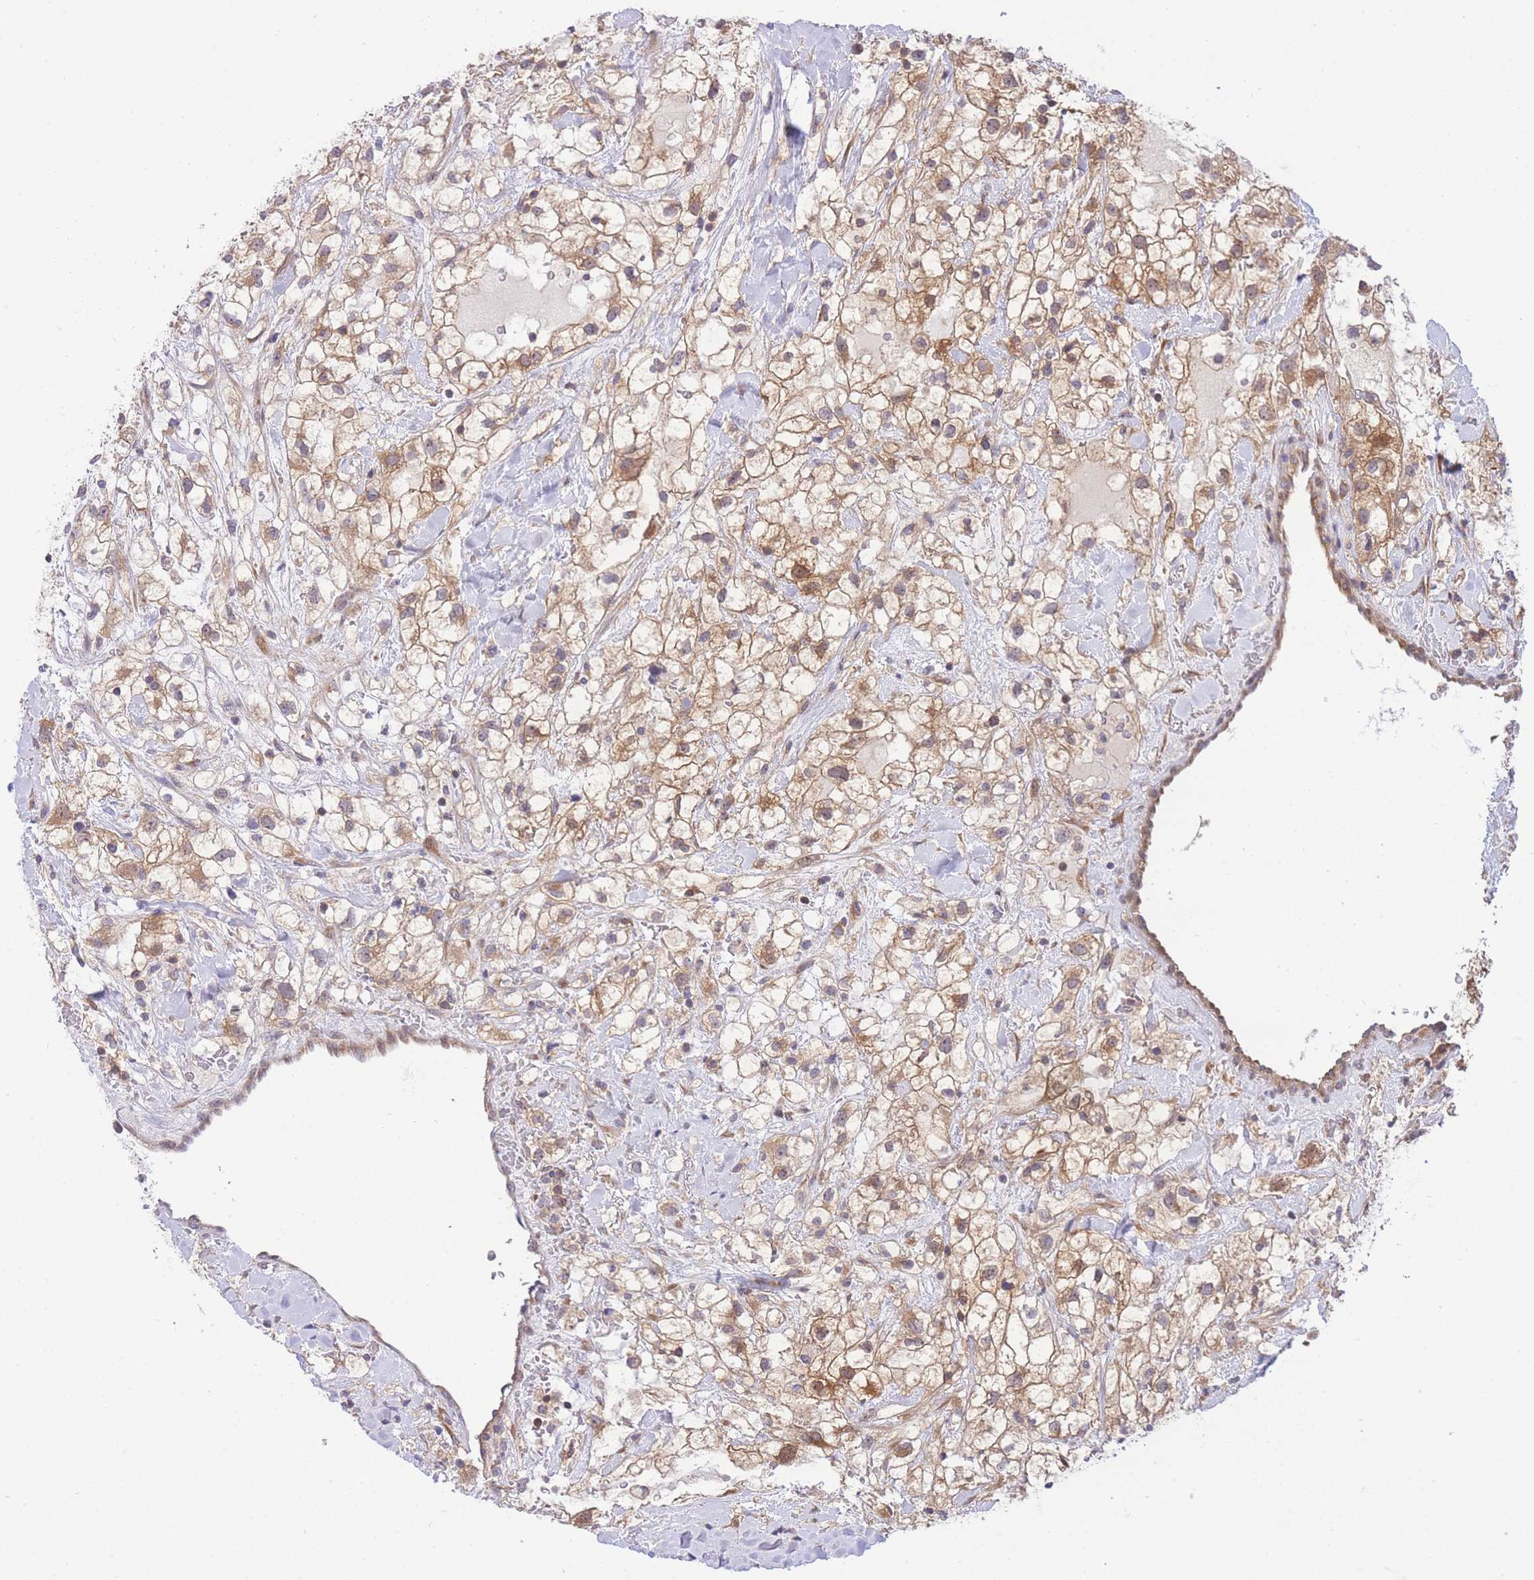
{"staining": {"intensity": "moderate", "quantity": ">75%", "location": "cytoplasmic/membranous"}, "tissue": "renal cancer", "cell_type": "Tumor cells", "image_type": "cancer", "snomed": [{"axis": "morphology", "description": "Adenocarcinoma, NOS"}, {"axis": "topography", "description": "Kidney"}], "caption": "Immunohistochemistry (IHC) (DAB (3,3'-diaminobenzidine)) staining of human renal cancer (adenocarcinoma) displays moderate cytoplasmic/membranous protein expression in approximately >75% of tumor cells.", "gene": "EIF2B2", "patient": {"sex": "male", "age": 59}}